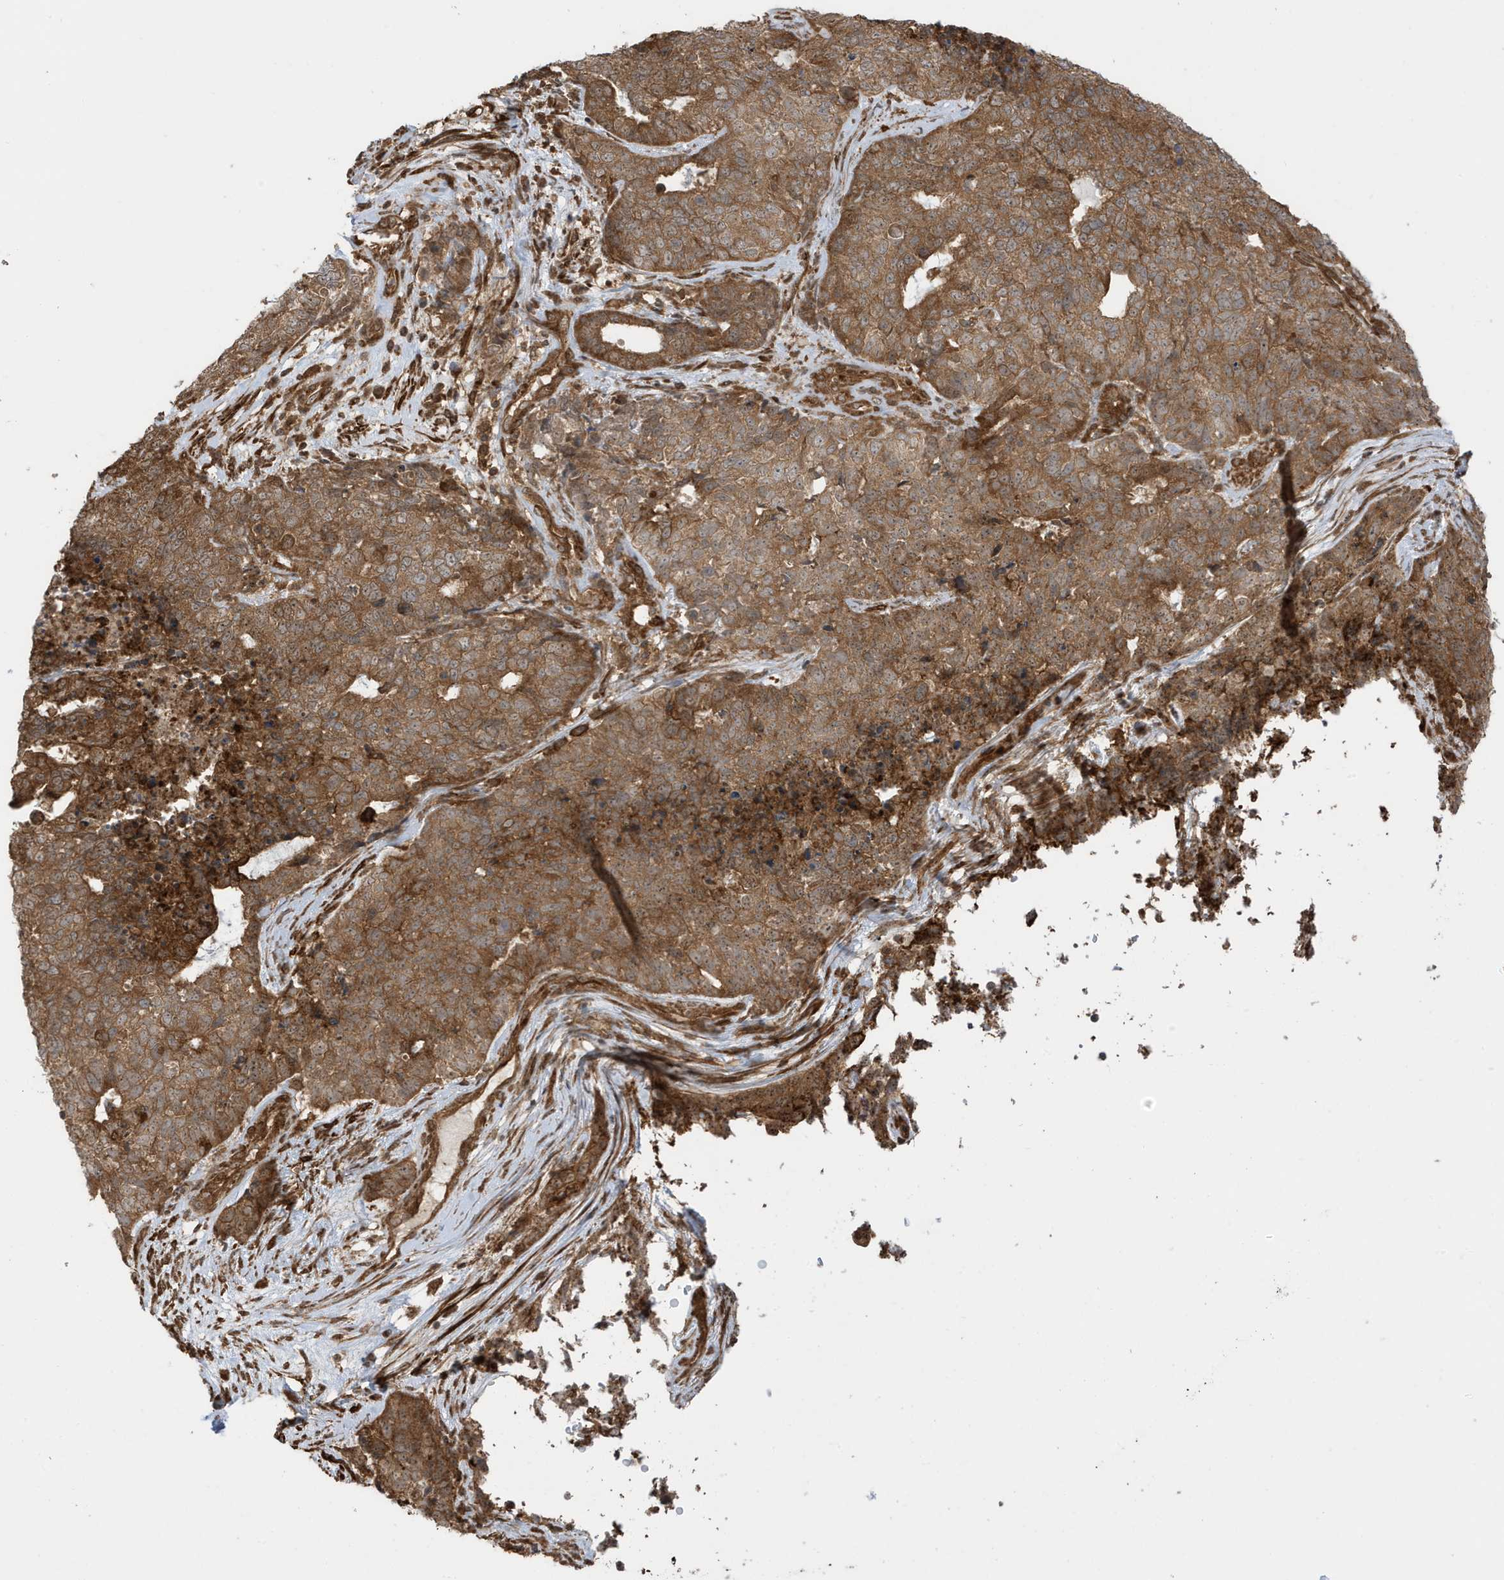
{"staining": {"intensity": "moderate", "quantity": ">75%", "location": "cytoplasmic/membranous"}, "tissue": "cervical cancer", "cell_type": "Tumor cells", "image_type": "cancer", "snomed": [{"axis": "morphology", "description": "Squamous cell carcinoma, NOS"}, {"axis": "topography", "description": "Cervix"}], "caption": "Immunohistochemistry (IHC) histopathology image of cervical cancer stained for a protein (brown), which shows medium levels of moderate cytoplasmic/membranous staining in about >75% of tumor cells.", "gene": "CDC42EP3", "patient": {"sex": "female", "age": 63}}